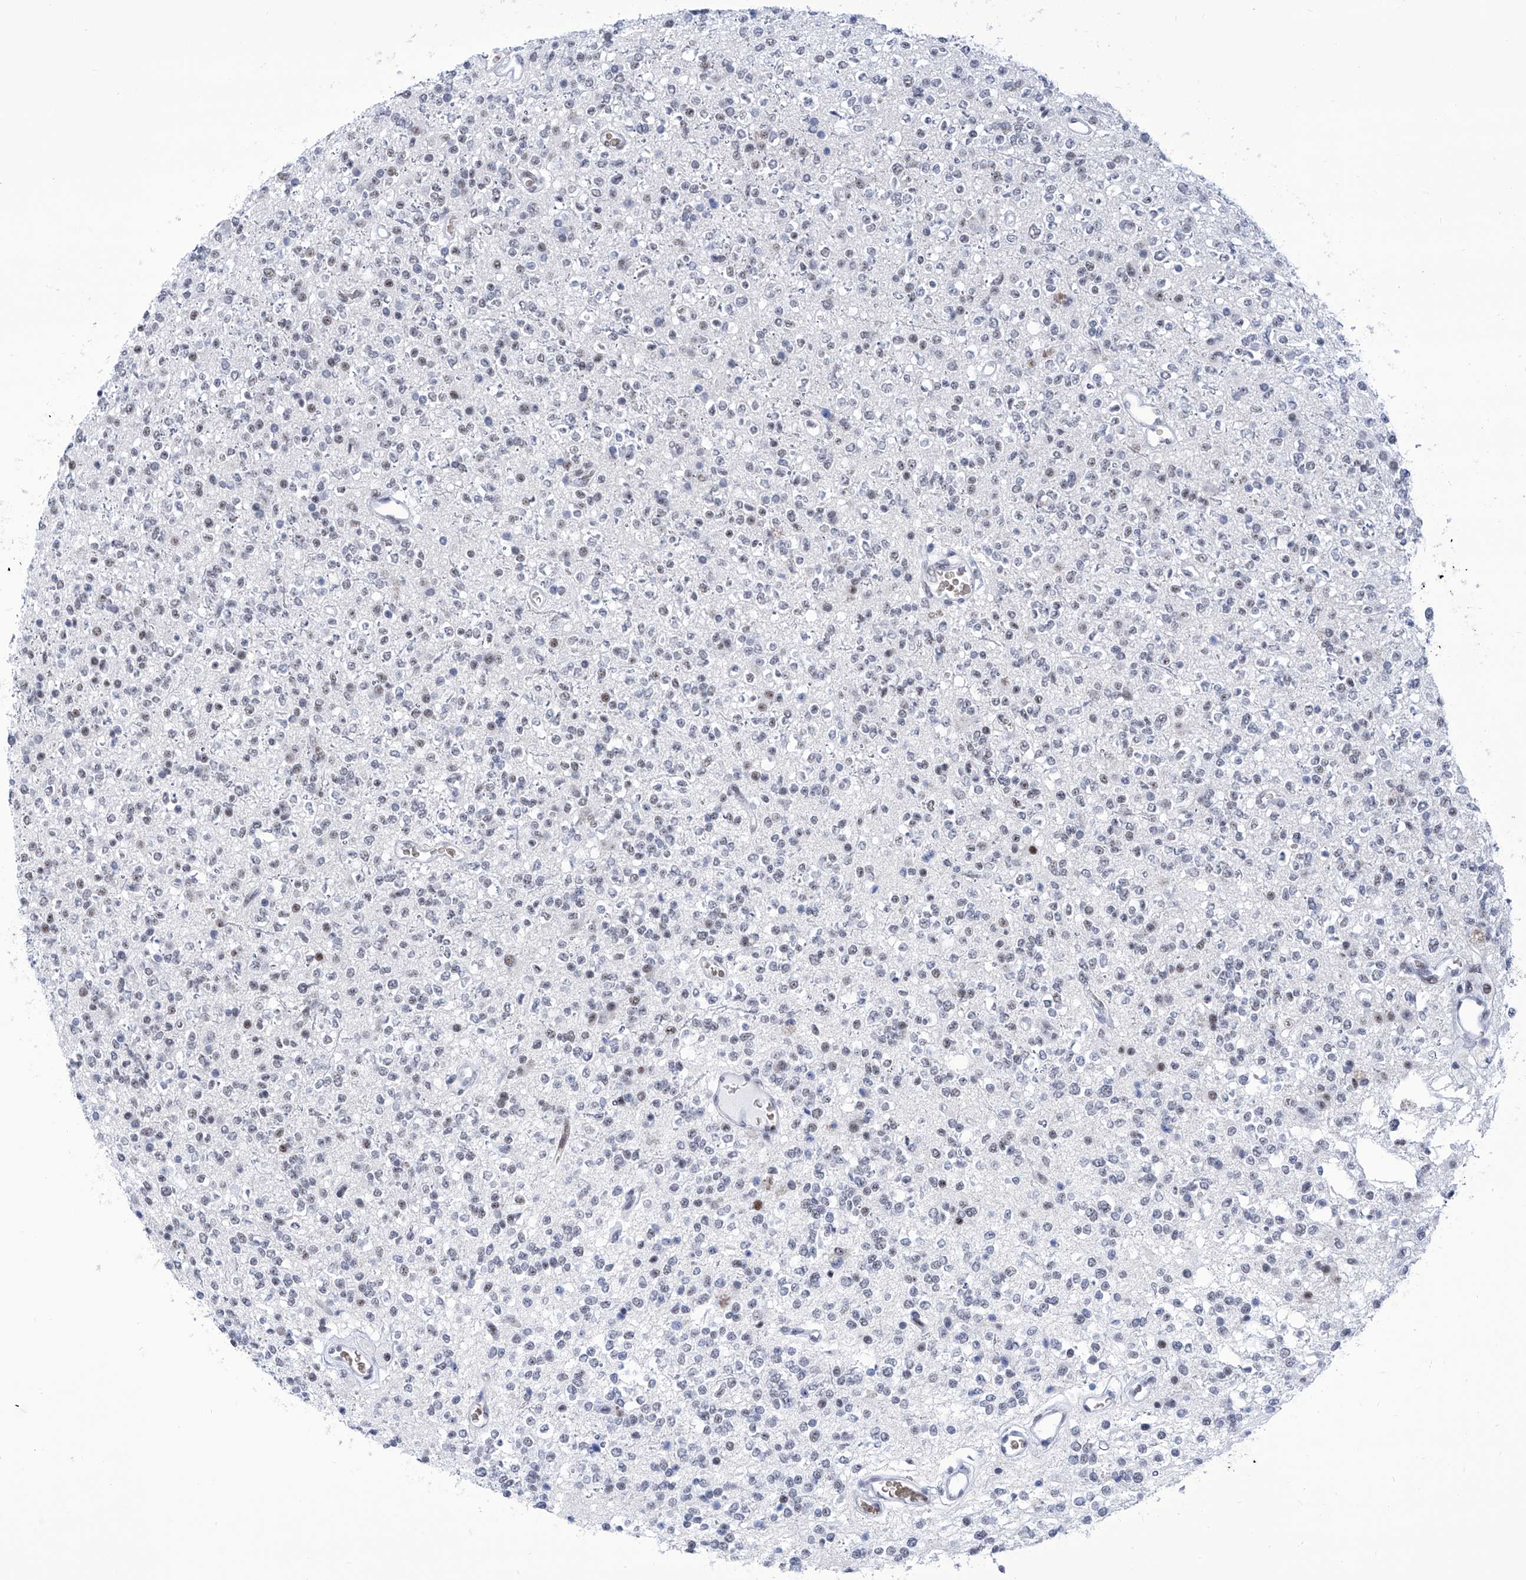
{"staining": {"intensity": "negative", "quantity": "none", "location": "none"}, "tissue": "glioma", "cell_type": "Tumor cells", "image_type": "cancer", "snomed": [{"axis": "morphology", "description": "Glioma, malignant, High grade"}, {"axis": "topography", "description": "Brain"}], "caption": "A high-resolution photomicrograph shows immunohistochemistry (IHC) staining of malignant glioma (high-grade), which reveals no significant expression in tumor cells. (Brightfield microscopy of DAB immunohistochemistry at high magnification).", "gene": "SART1", "patient": {"sex": "male", "age": 34}}